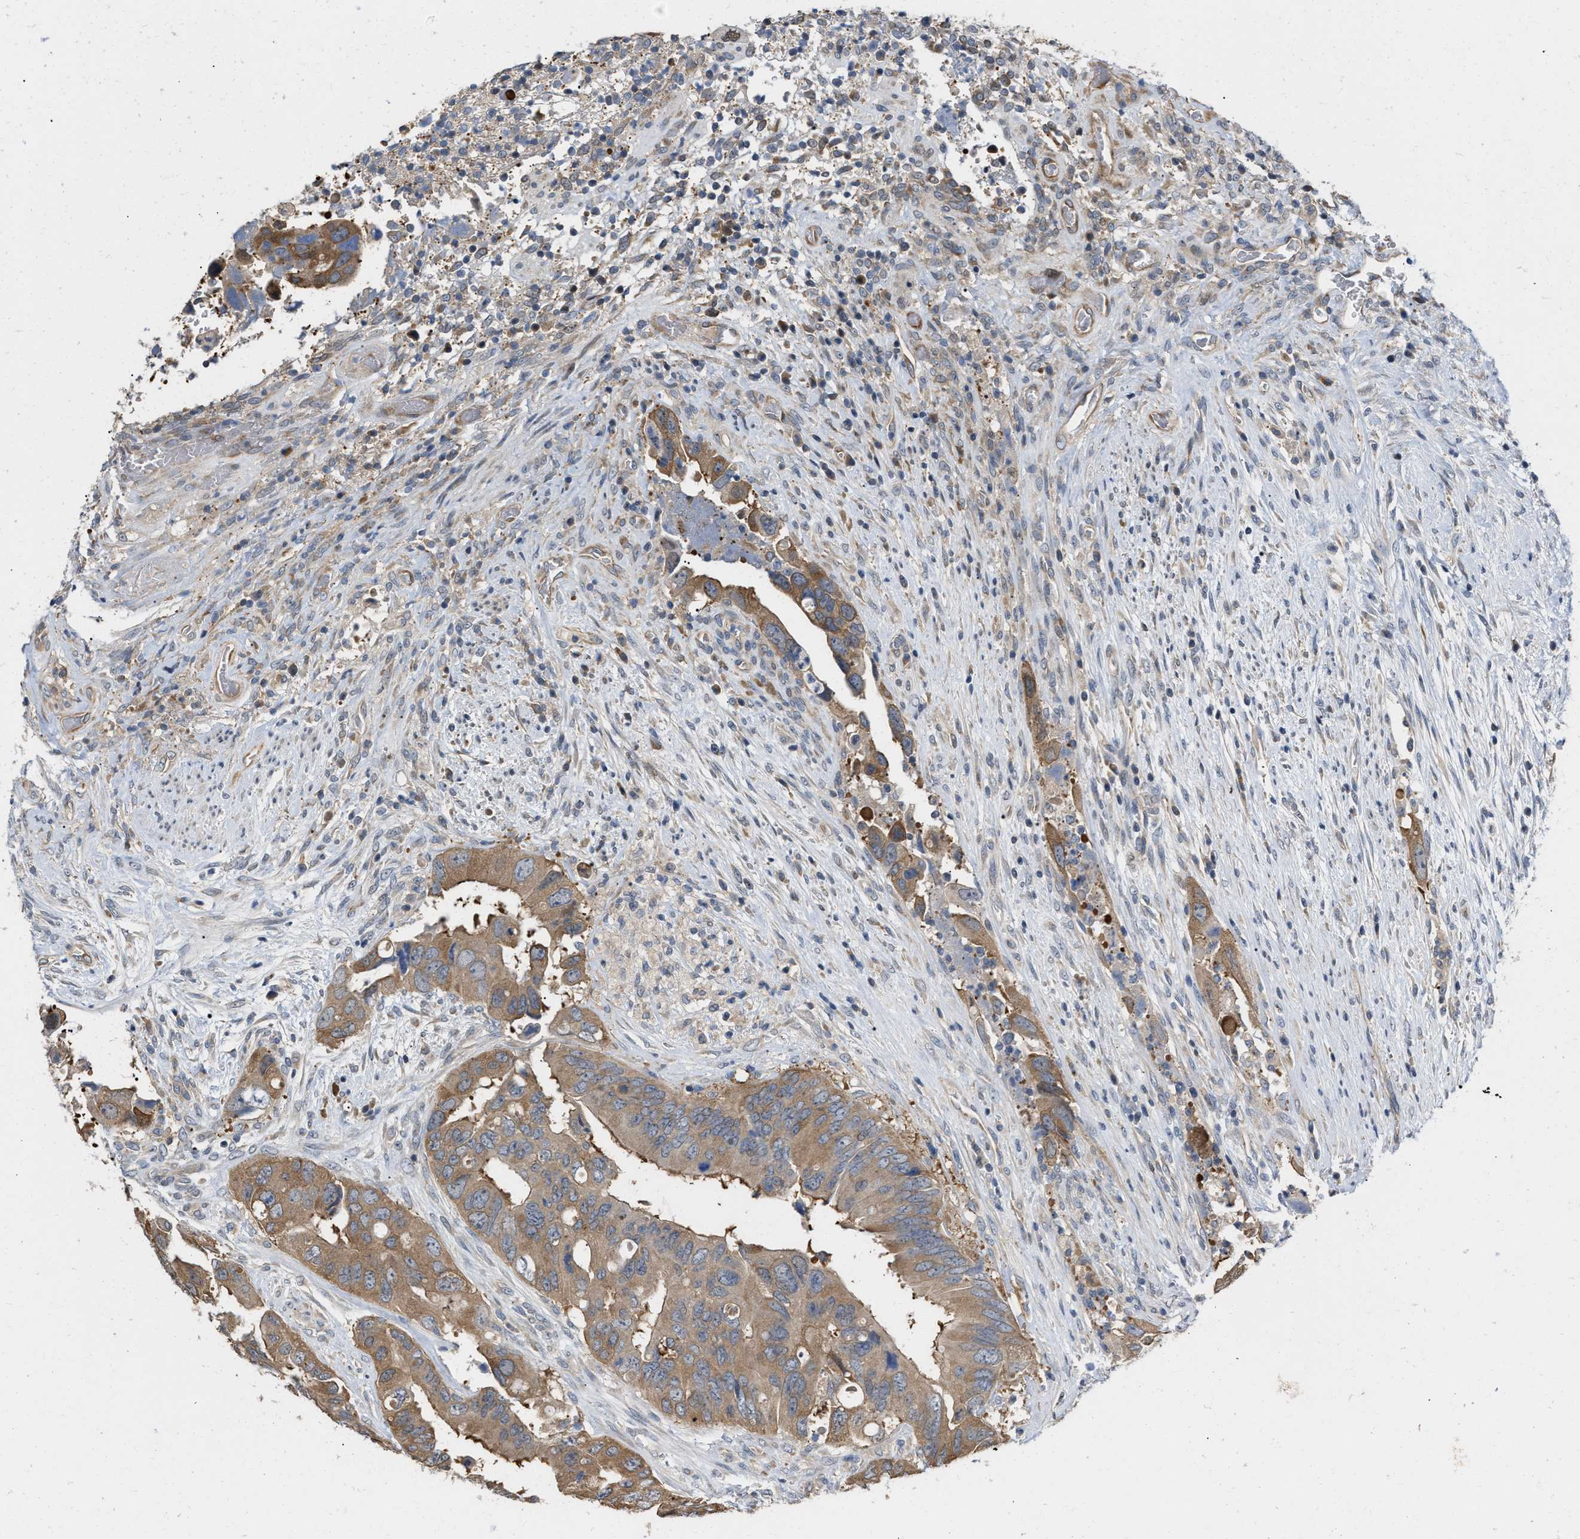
{"staining": {"intensity": "moderate", "quantity": ">75%", "location": "cytoplasmic/membranous"}, "tissue": "colorectal cancer", "cell_type": "Tumor cells", "image_type": "cancer", "snomed": [{"axis": "morphology", "description": "Adenocarcinoma, NOS"}, {"axis": "topography", "description": "Rectum"}], "caption": "A micrograph of human adenocarcinoma (colorectal) stained for a protein reveals moderate cytoplasmic/membranous brown staining in tumor cells.", "gene": "CSNK1A1", "patient": {"sex": "male", "age": 70}}